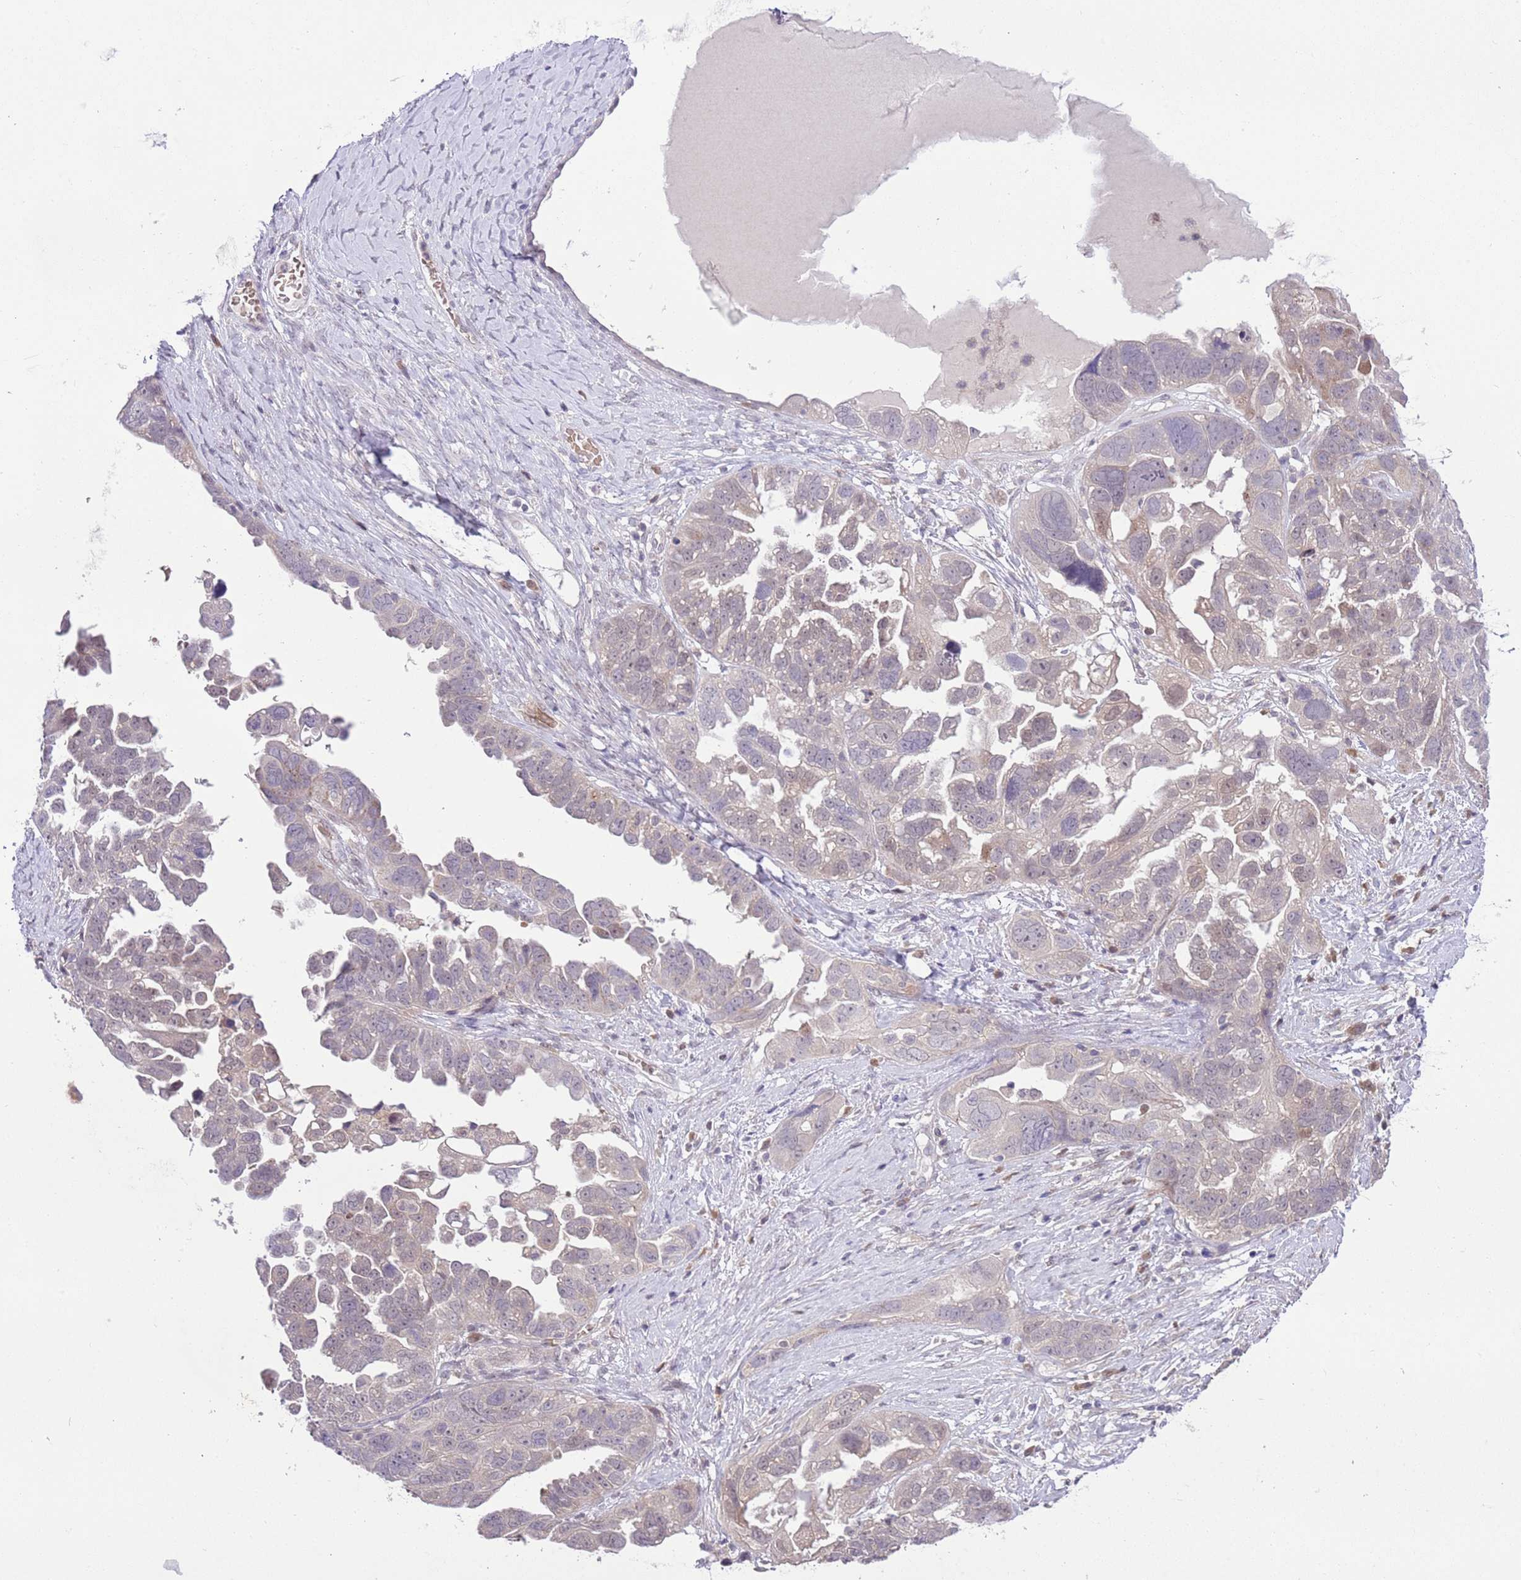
{"staining": {"intensity": "negative", "quantity": "none", "location": "none"}, "tissue": "ovarian cancer", "cell_type": "Tumor cells", "image_type": "cancer", "snomed": [{"axis": "morphology", "description": "Cystadenocarcinoma, serous, NOS"}, {"axis": "topography", "description": "Ovary"}], "caption": "Tumor cells are negative for protein expression in human ovarian cancer (serous cystadenocarcinoma).", "gene": "GALK2", "patient": {"sex": "female", "age": 79}}